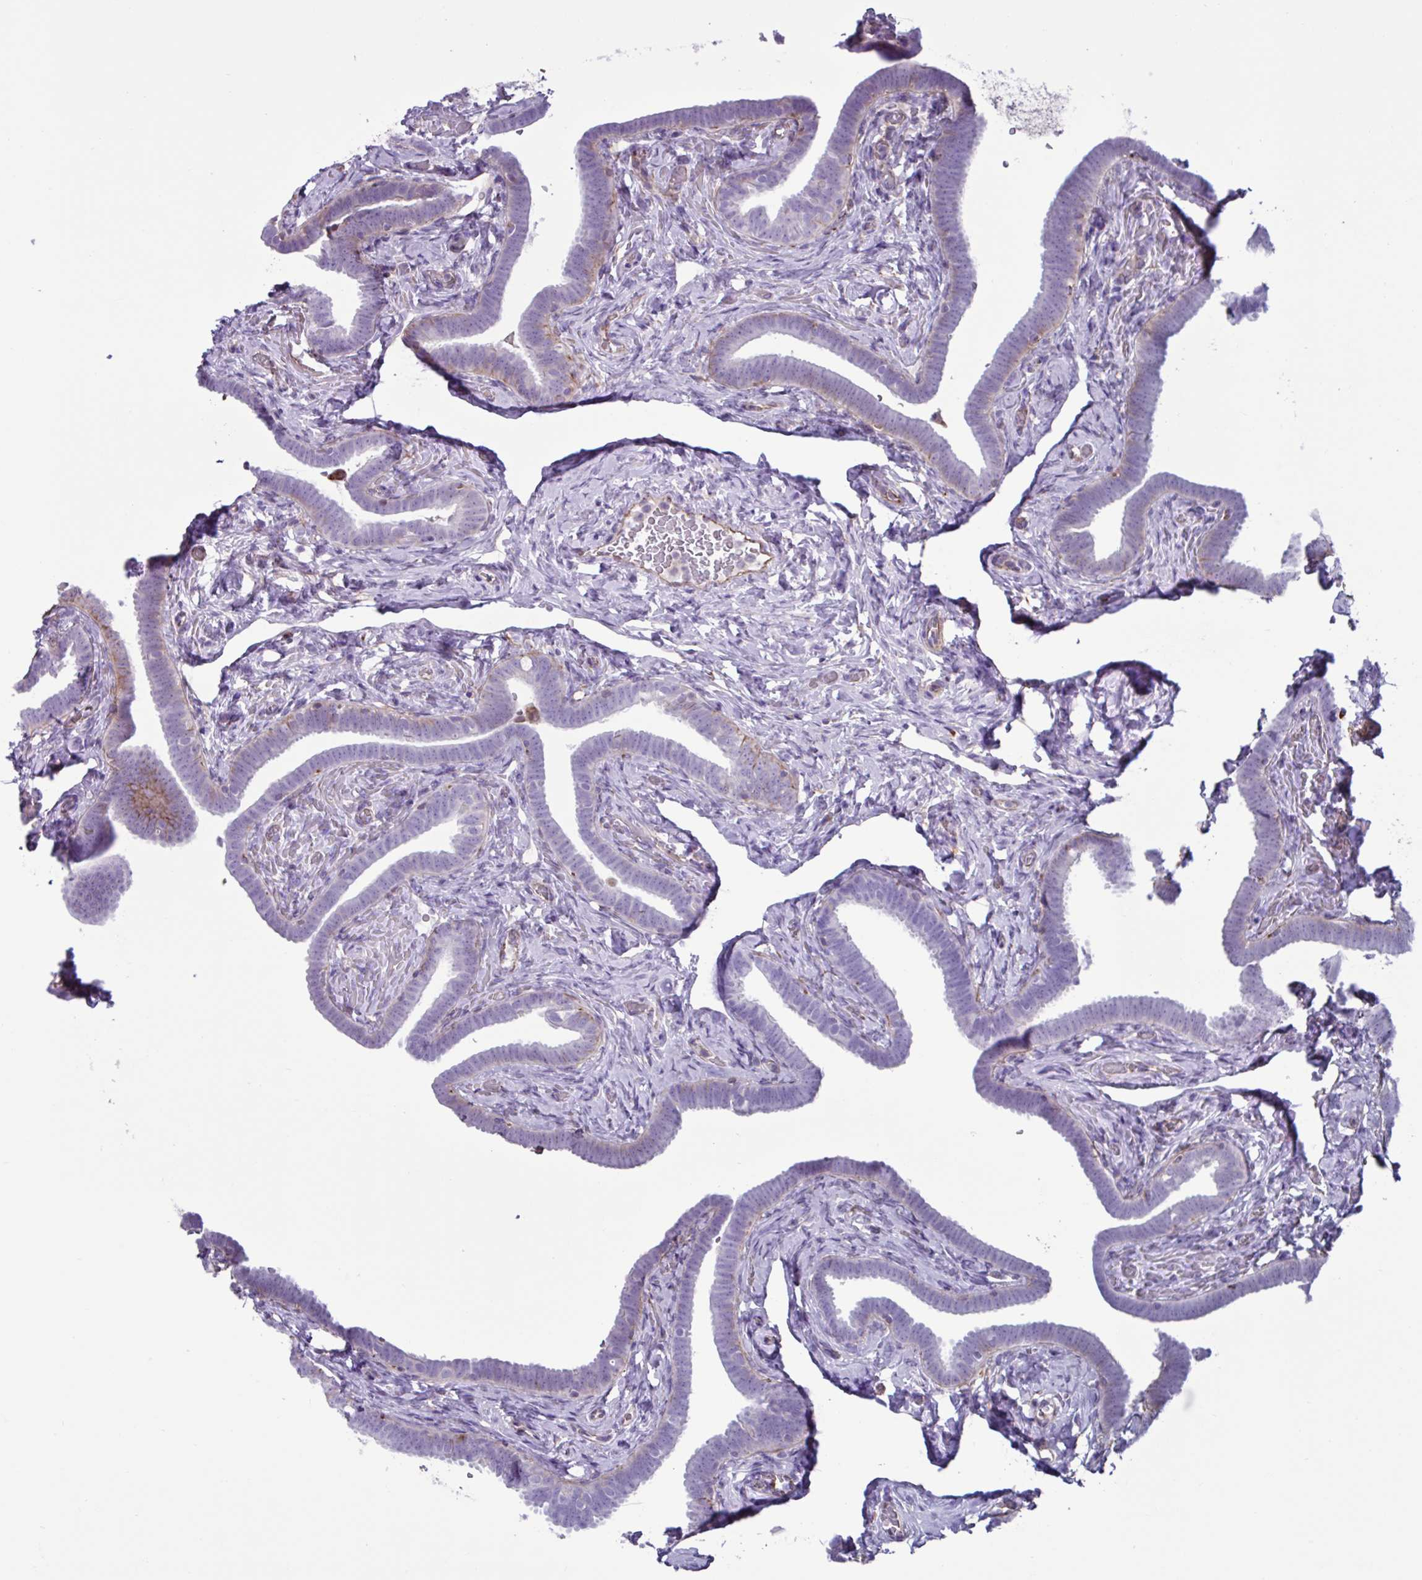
{"staining": {"intensity": "moderate", "quantity": "<25%", "location": "cytoplasmic/membranous"}, "tissue": "fallopian tube", "cell_type": "Glandular cells", "image_type": "normal", "snomed": [{"axis": "morphology", "description": "Normal tissue, NOS"}, {"axis": "topography", "description": "Fallopian tube"}], "caption": "Protein positivity by immunohistochemistry displays moderate cytoplasmic/membranous expression in about <25% of glandular cells in benign fallopian tube.", "gene": "TMEM86B", "patient": {"sex": "female", "age": 69}}